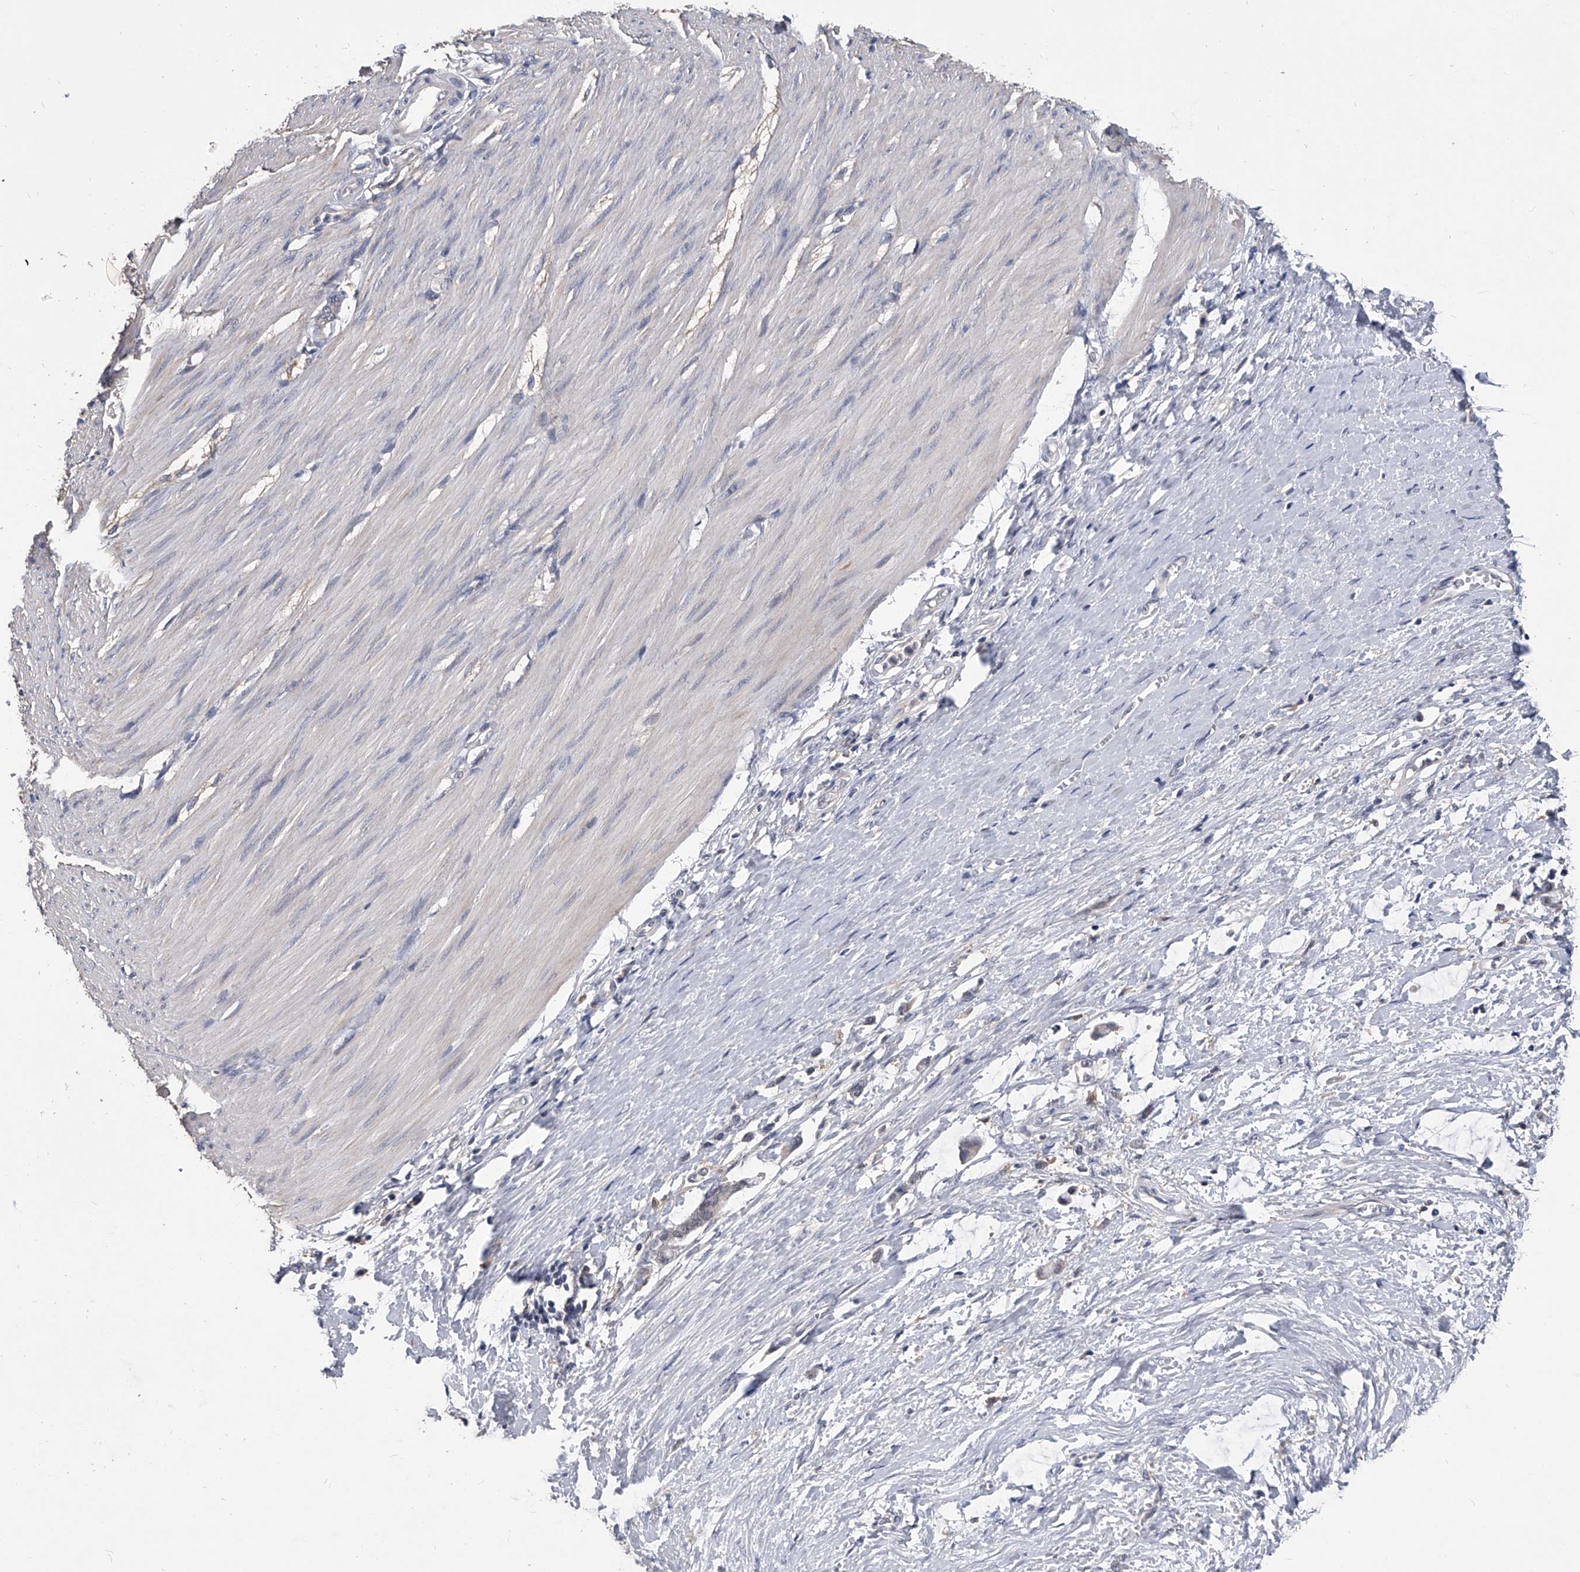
{"staining": {"intensity": "negative", "quantity": "none", "location": "none"}, "tissue": "smooth muscle", "cell_type": "Smooth muscle cells", "image_type": "normal", "snomed": [{"axis": "morphology", "description": "Normal tissue, NOS"}, {"axis": "morphology", "description": "Adenocarcinoma, NOS"}, {"axis": "topography", "description": "Colon"}, {"axis": "topography", "description": "Peripheral nerve tissue"}], "caption": "Immunohistochemical staining of normal human smooth muscle exhibits no significant staining in smooth muscle cells. (DAB immunohistochemistry visualized using brightfield microscopy, high magnification).", "gene": "MAP4K3", "patient": {"sex": "male", "age": 14}}